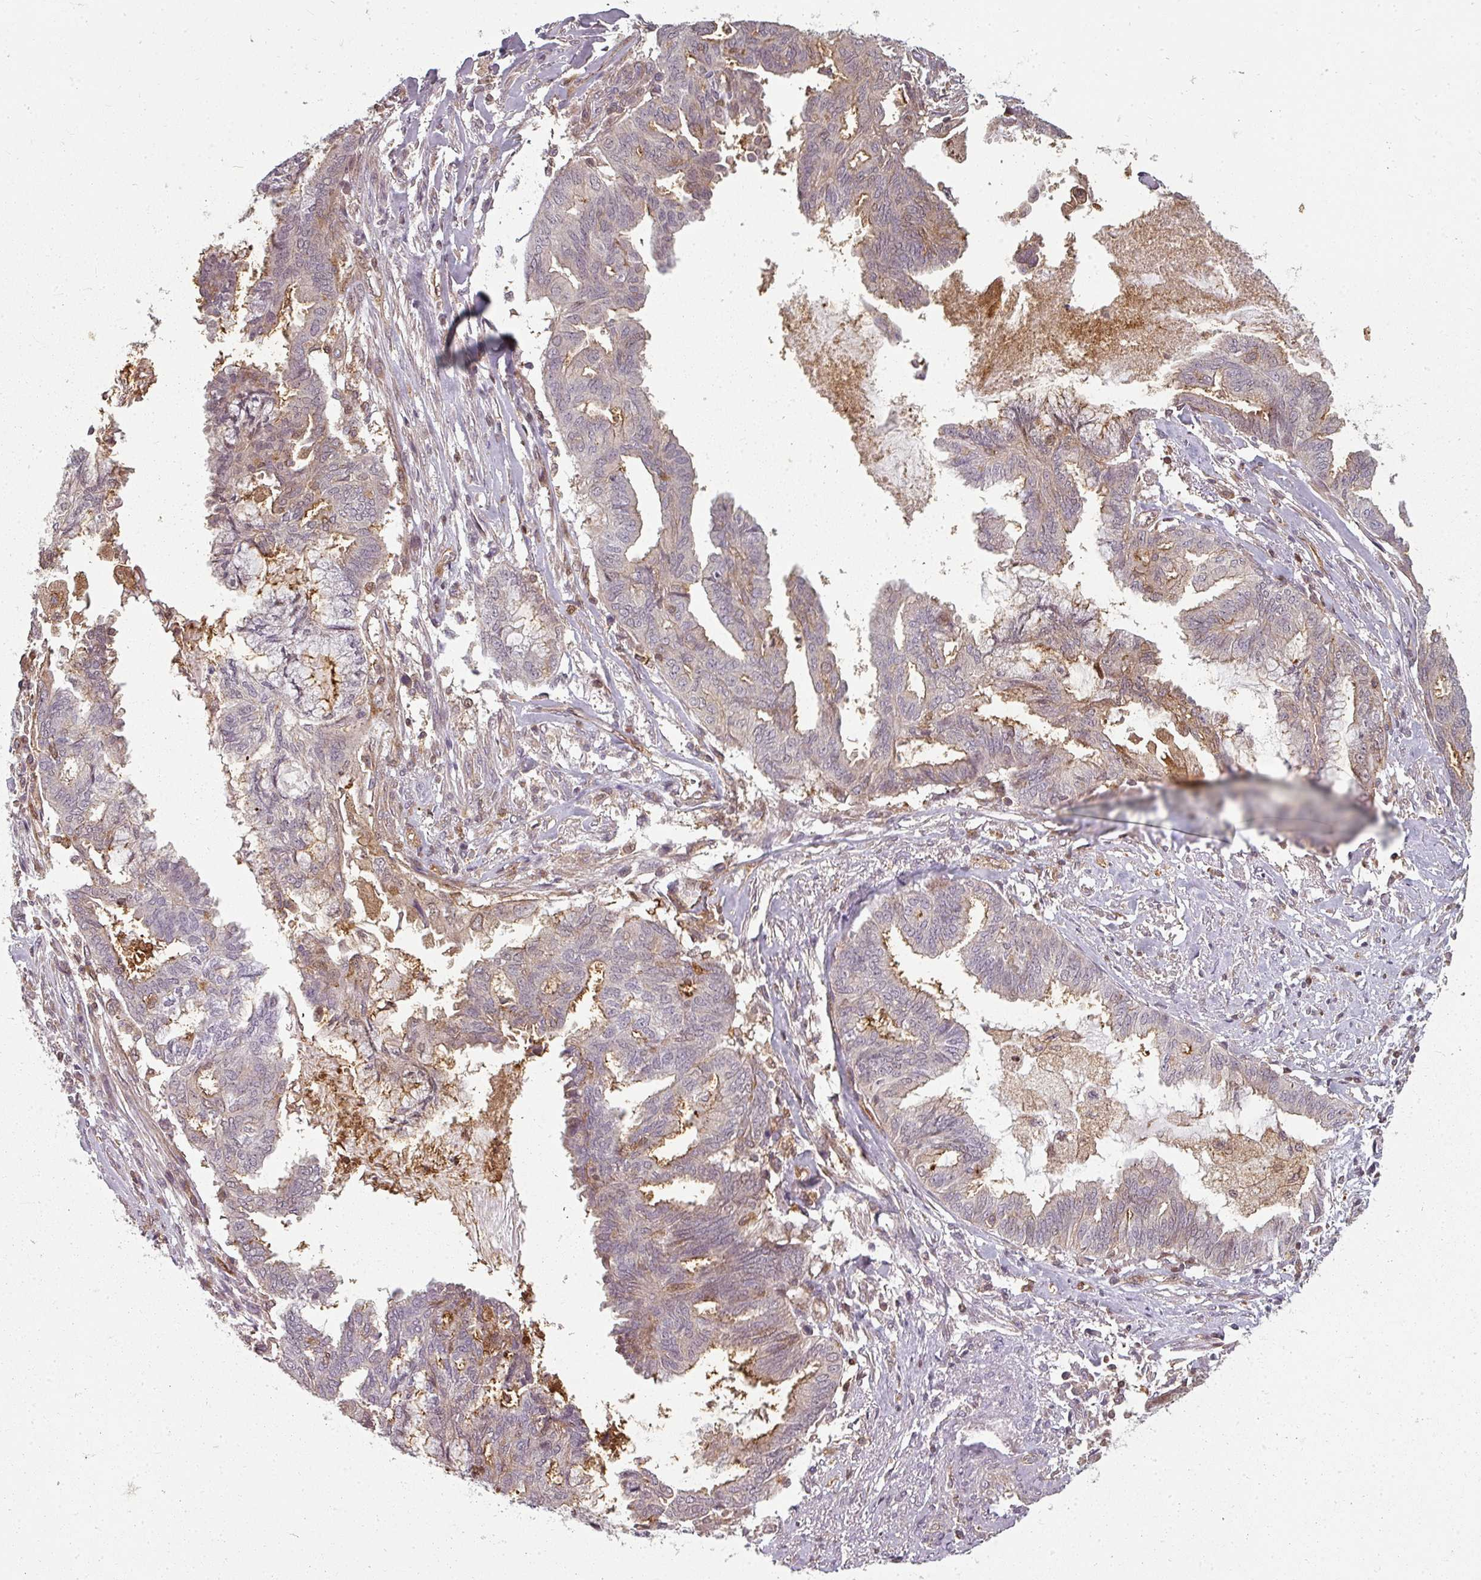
{"staining": {"intensity": "moderate", "quantity": "<25%", "location": "cytoplasmic/membranous"}, "tissue": "endometrial cancer", "cell_type": "Tumor cells", "image_type": "cancer", "snomed": [{"axis": "morphology", "description": "Adenocarcinoma, NOS"}, {"axis": "topography", "description": "Endometrium"}], "caption": "Protein expression analysis of adenocarcinoma (endometrial) displays moderate cytoplasmic/membranous staining in approximately <25% of tumor cells.", "gene": "CLIC1", "patient": {"sex": "female", "age": 86}}